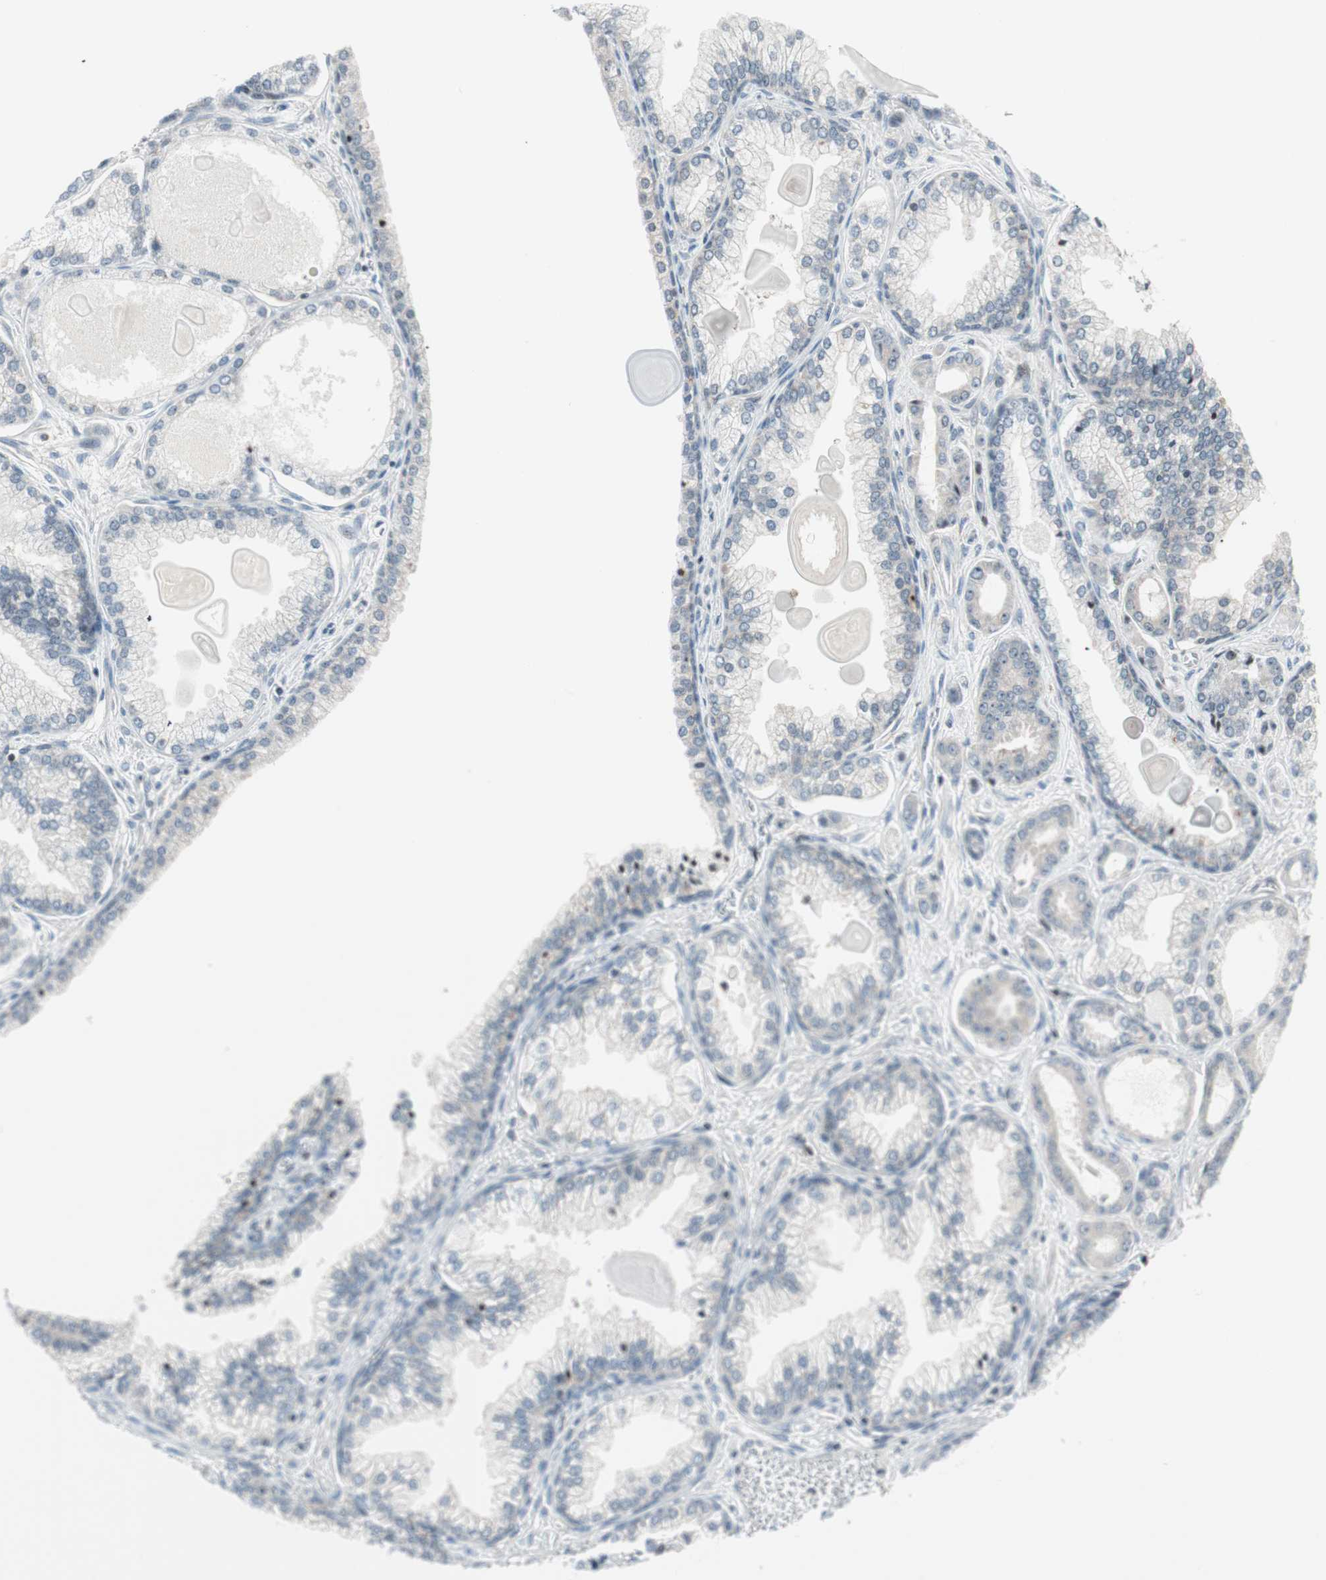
{"staining": {"intensity": "weak", "quantity": "25%-75%", "location": "cytoplasmic/membranous"}, "tissue": "prostate cancer", "cell_type": "Tumor cells", "image_type": "cancer", "snomed": [{"axis": "morphology", "description": "Adenocarcinoma, Low grade"}, {"axis": "topography", "description": "Prostate"}], "caption": "Prostate cancer (low-grade adenocarcinoma) was stained to show a protein in brown. There is low levels of weak cytoplasmic/membranous positivity in about 25%-75% of tumor cells. The staining was performed using DAB to visualize the protein expression in brown, while the nuclei were stained in blue with hematoxylin (Magnification: 20x).", "gene": "TPT1", "patient": {"sex": "male", "age": 59}}